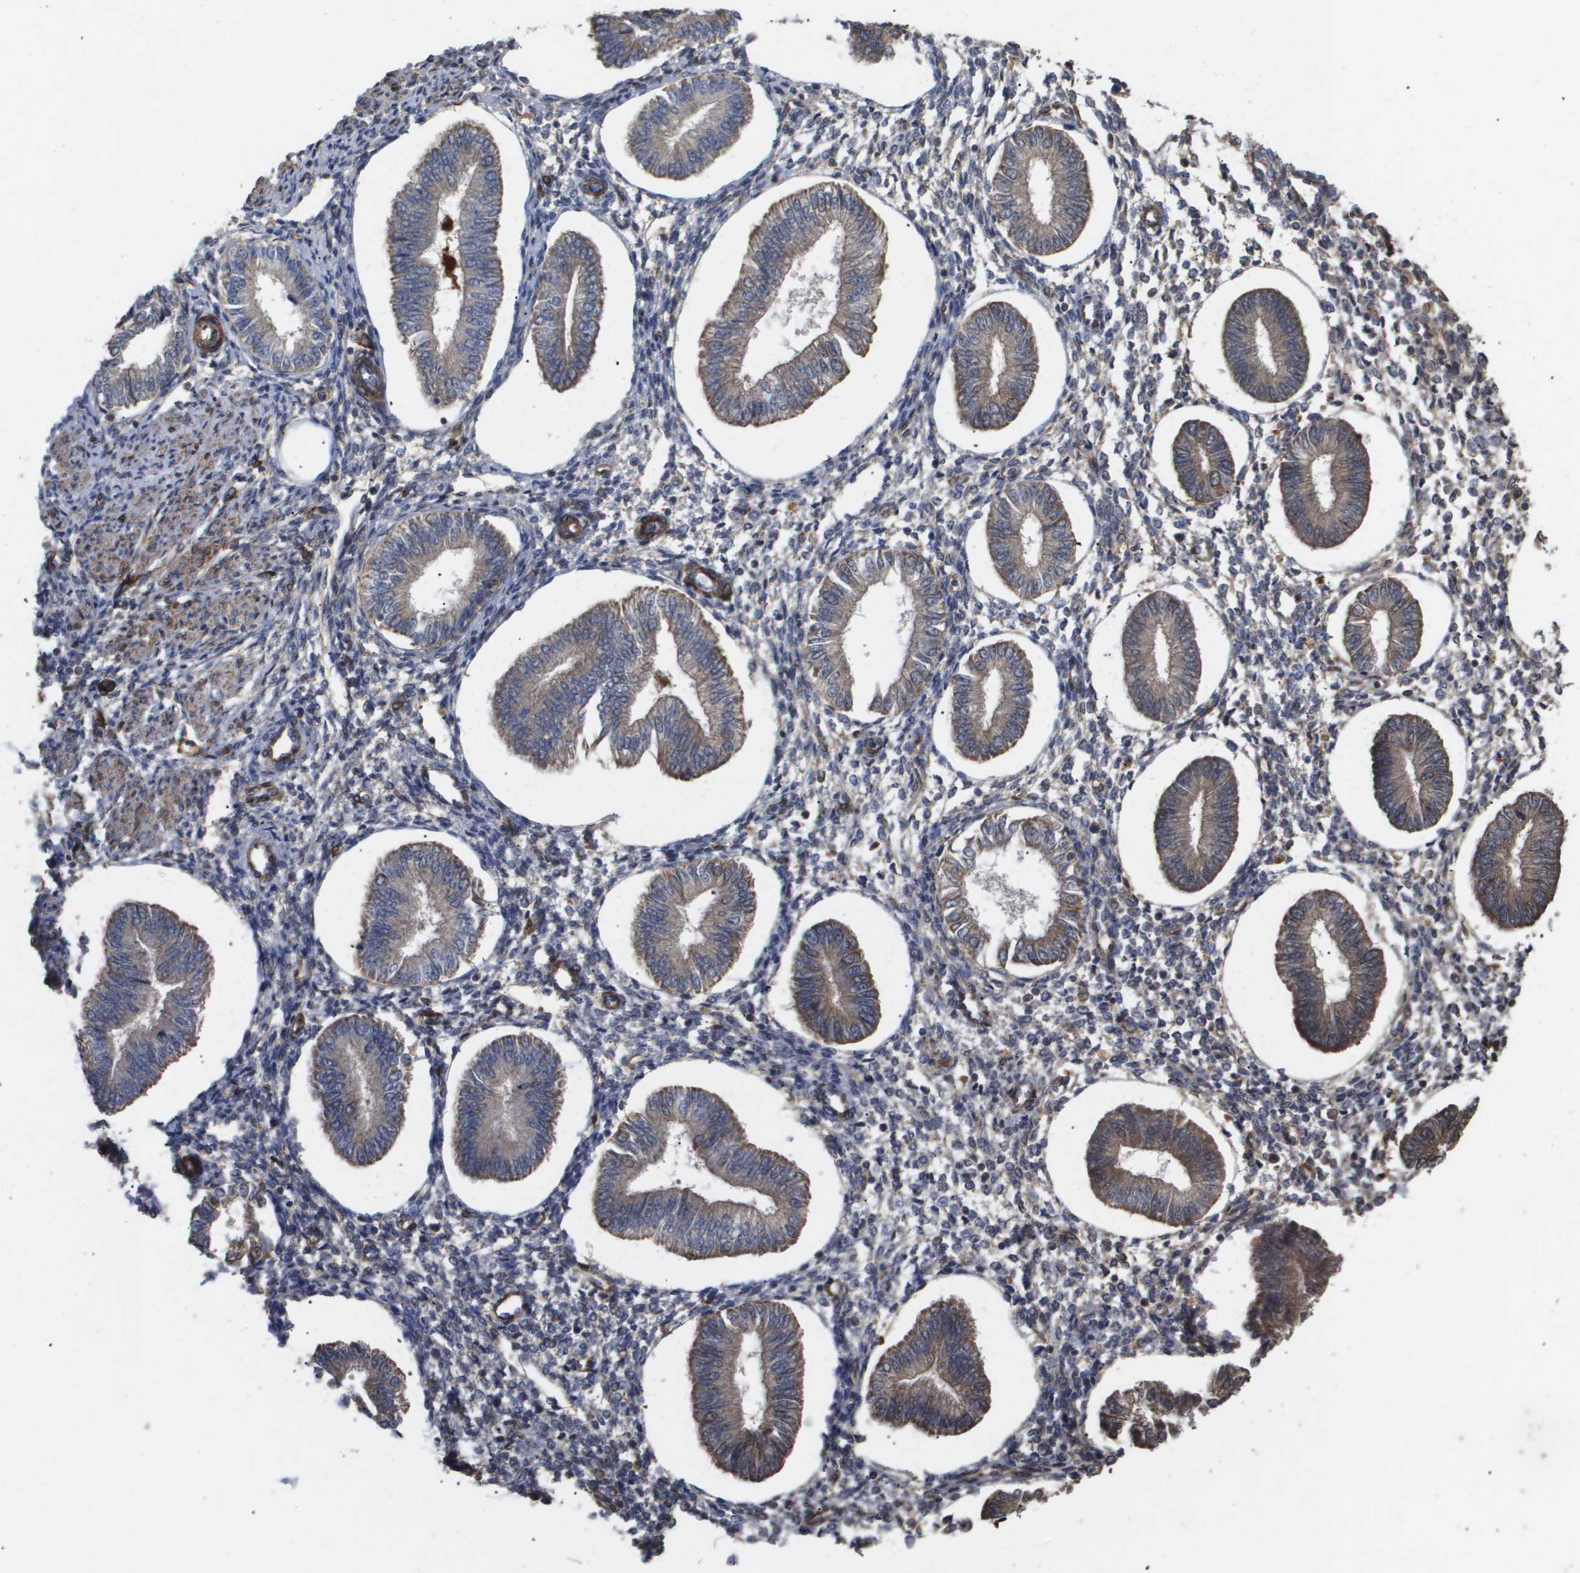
{"staining": {"intensity": "moderate", "quantity": "<25%", "location": "cytoplasmic/membranous"}, "tissue": "endometrium", "cell_type": "Cells in endometrial stroma", "image_type": "normal", "snomed": [{"axis": "morphology", "description": "Normal tissue, NOS"}, {"axis": "topography", "description": "Endometrium"}], "caption": "This is a photomicrograph of IHC staining of normal endometrium, which shows moderate positivity in the cytoplasmic/membranous of cells in endometrial stroma.", "gene": "TNS1", "patient": {"sex": "female", "age": 50}}